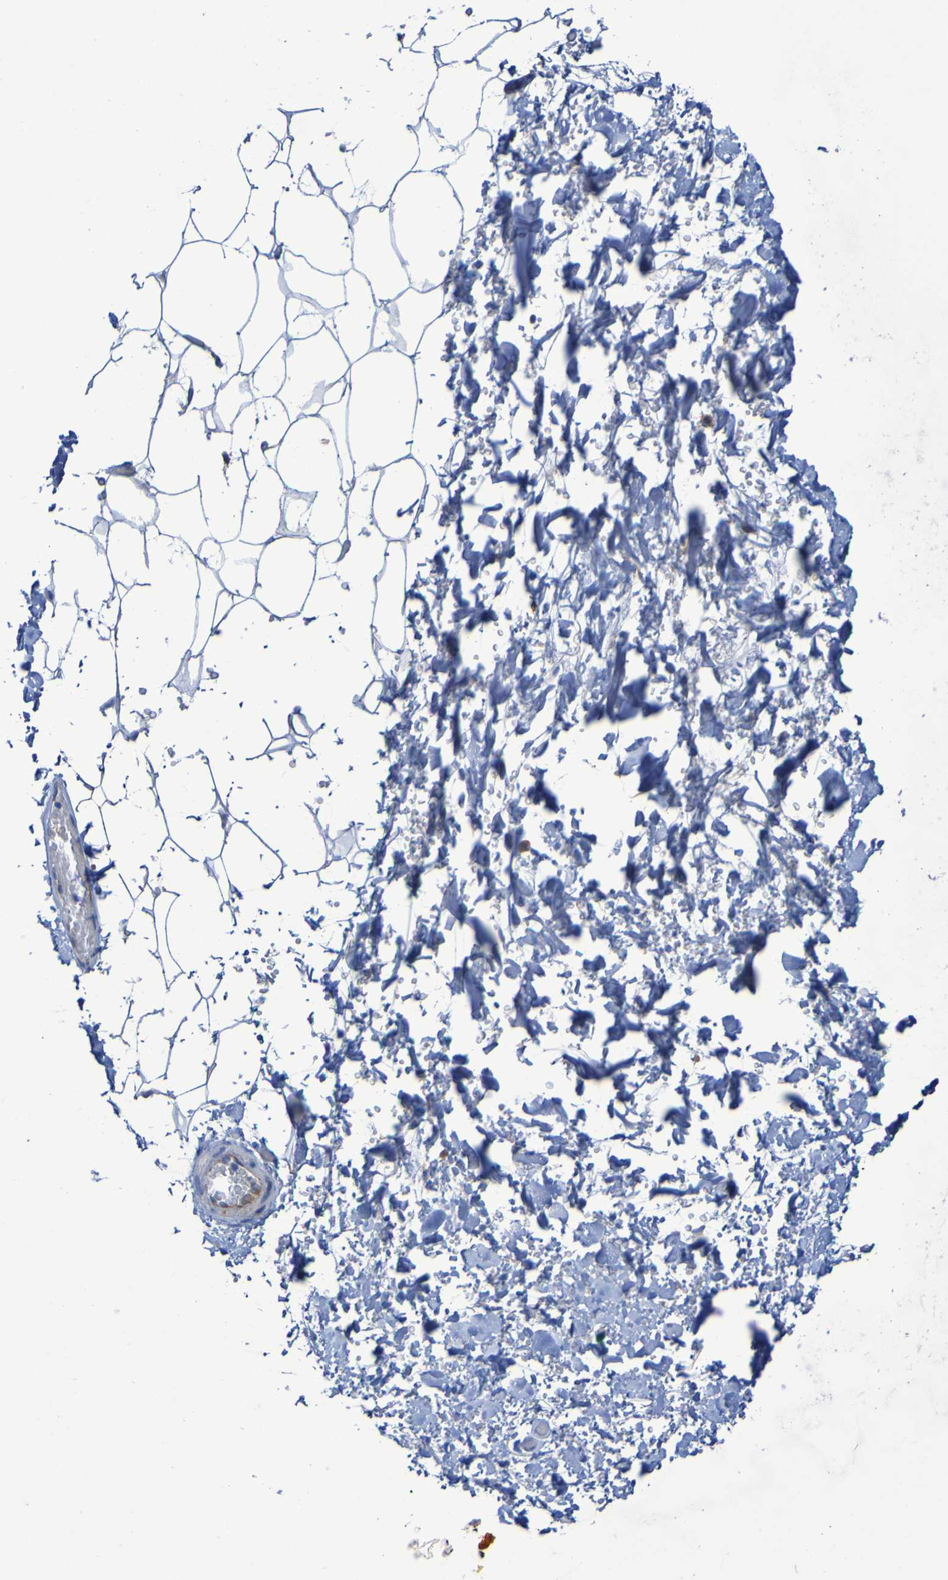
{"staining": {"intensity": "negative", "quantity": "none", "location": "none"}, "tissue": "adipose tissue", "cell_type": "Adipocytes", "image_type": "normal", "snomed": [{"axis": "morphology", "description": "Normal tissue, NOS"}, {"axis": "topography", "description": "Soft tissue"}], "caption": "Adipose tissue stained for a protein using immunohistochemistry reveals no expression adipocytes.", "gene": "ARHGEF16", "patient": {"sex": "male", "age": 72}}